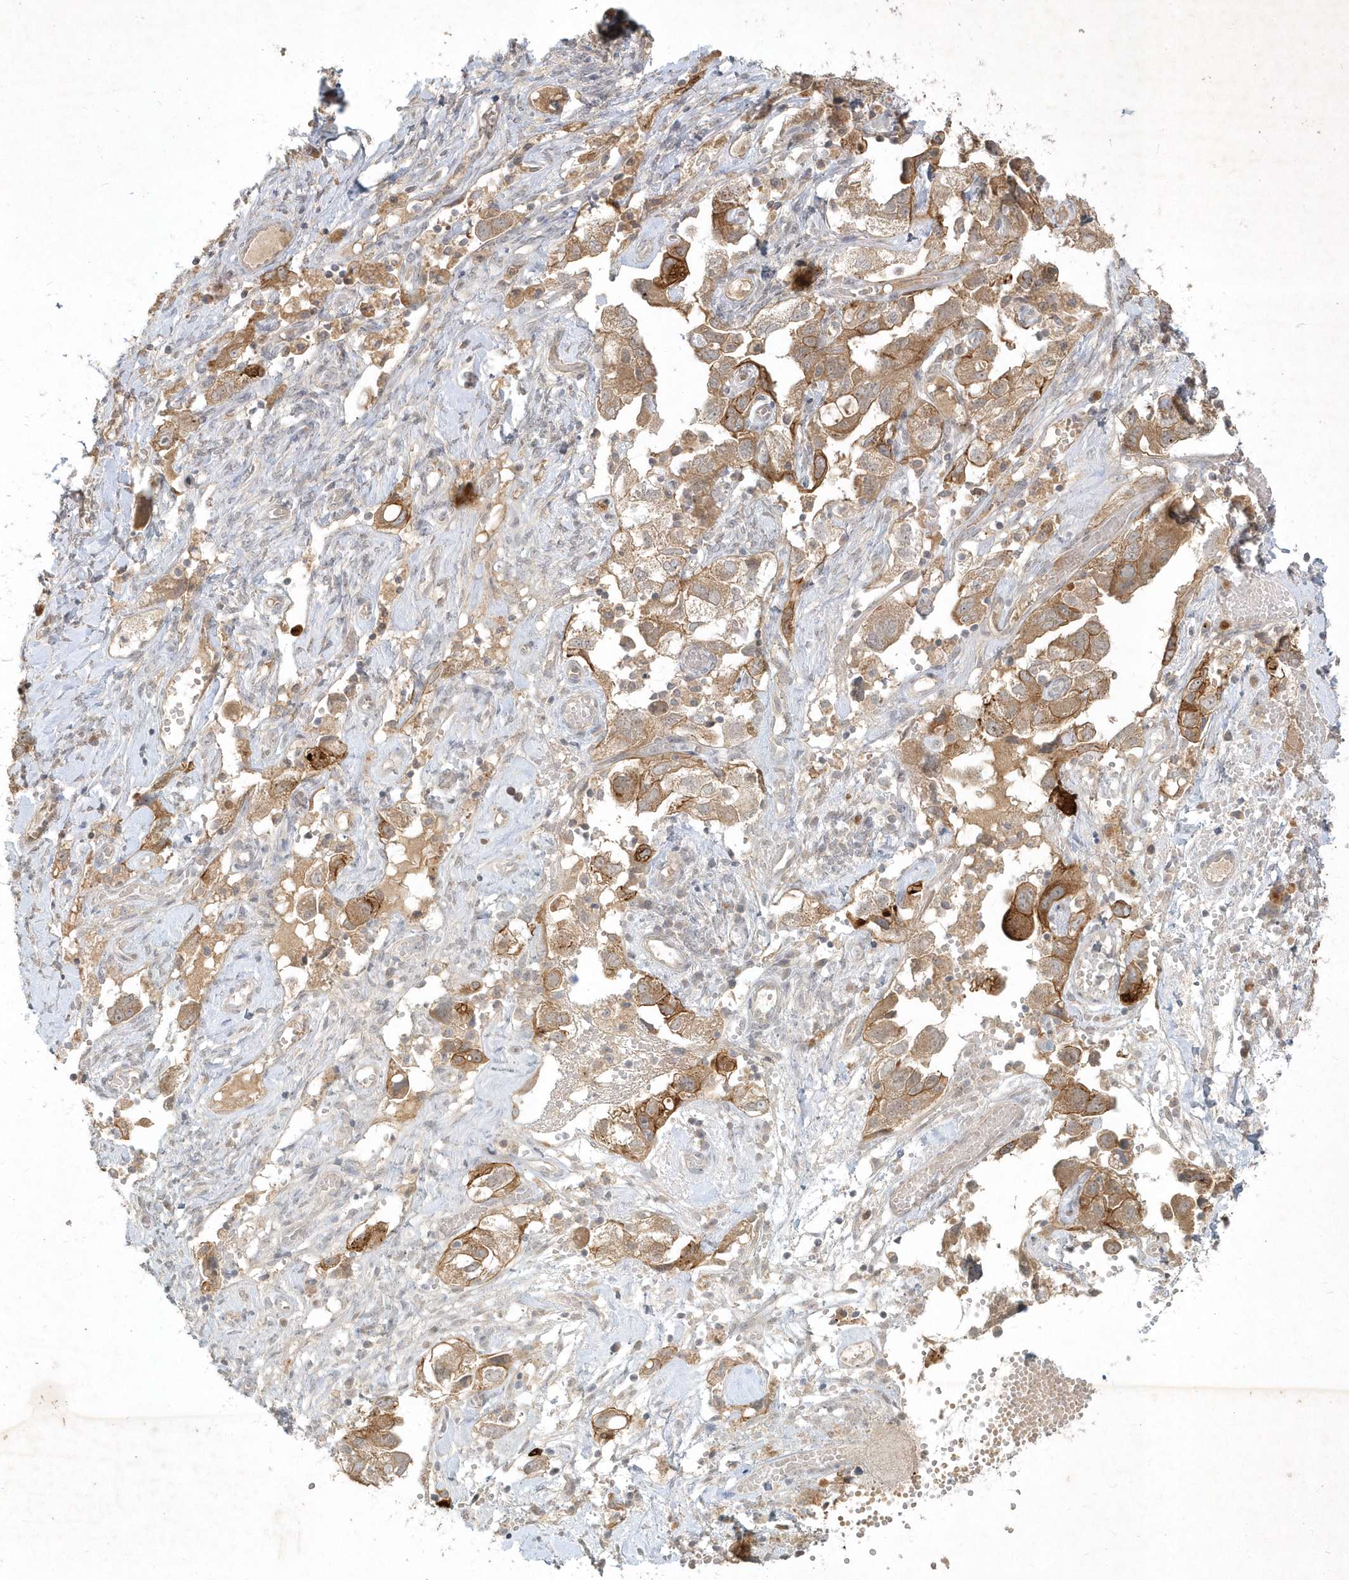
{"staining": {"intensity": "moderate", "quantity": ">75%", "location": "cytoplasmic/membranous"}, "tissue": "ovarian cancer", "cell_type": "Tumor cells", "image_type": "cancer", "snomed": [{"axis": "morphology", "description": "Carcinoma, NOS"}, {"axis": "morphology", "description": "Cystadenocarcinoma, serous, NOS"}, {"axis": "topography", "description": "Ovary"}], "caption": "Protein analysis of ovarian cancer (serous cystadenocarcinoma) tissue shows moderate cytoplasmic/membranous positivity in approximately >75% of tumor cells.", "gene": "BOD1", "patient": {"sex": "female", "age": 69}}